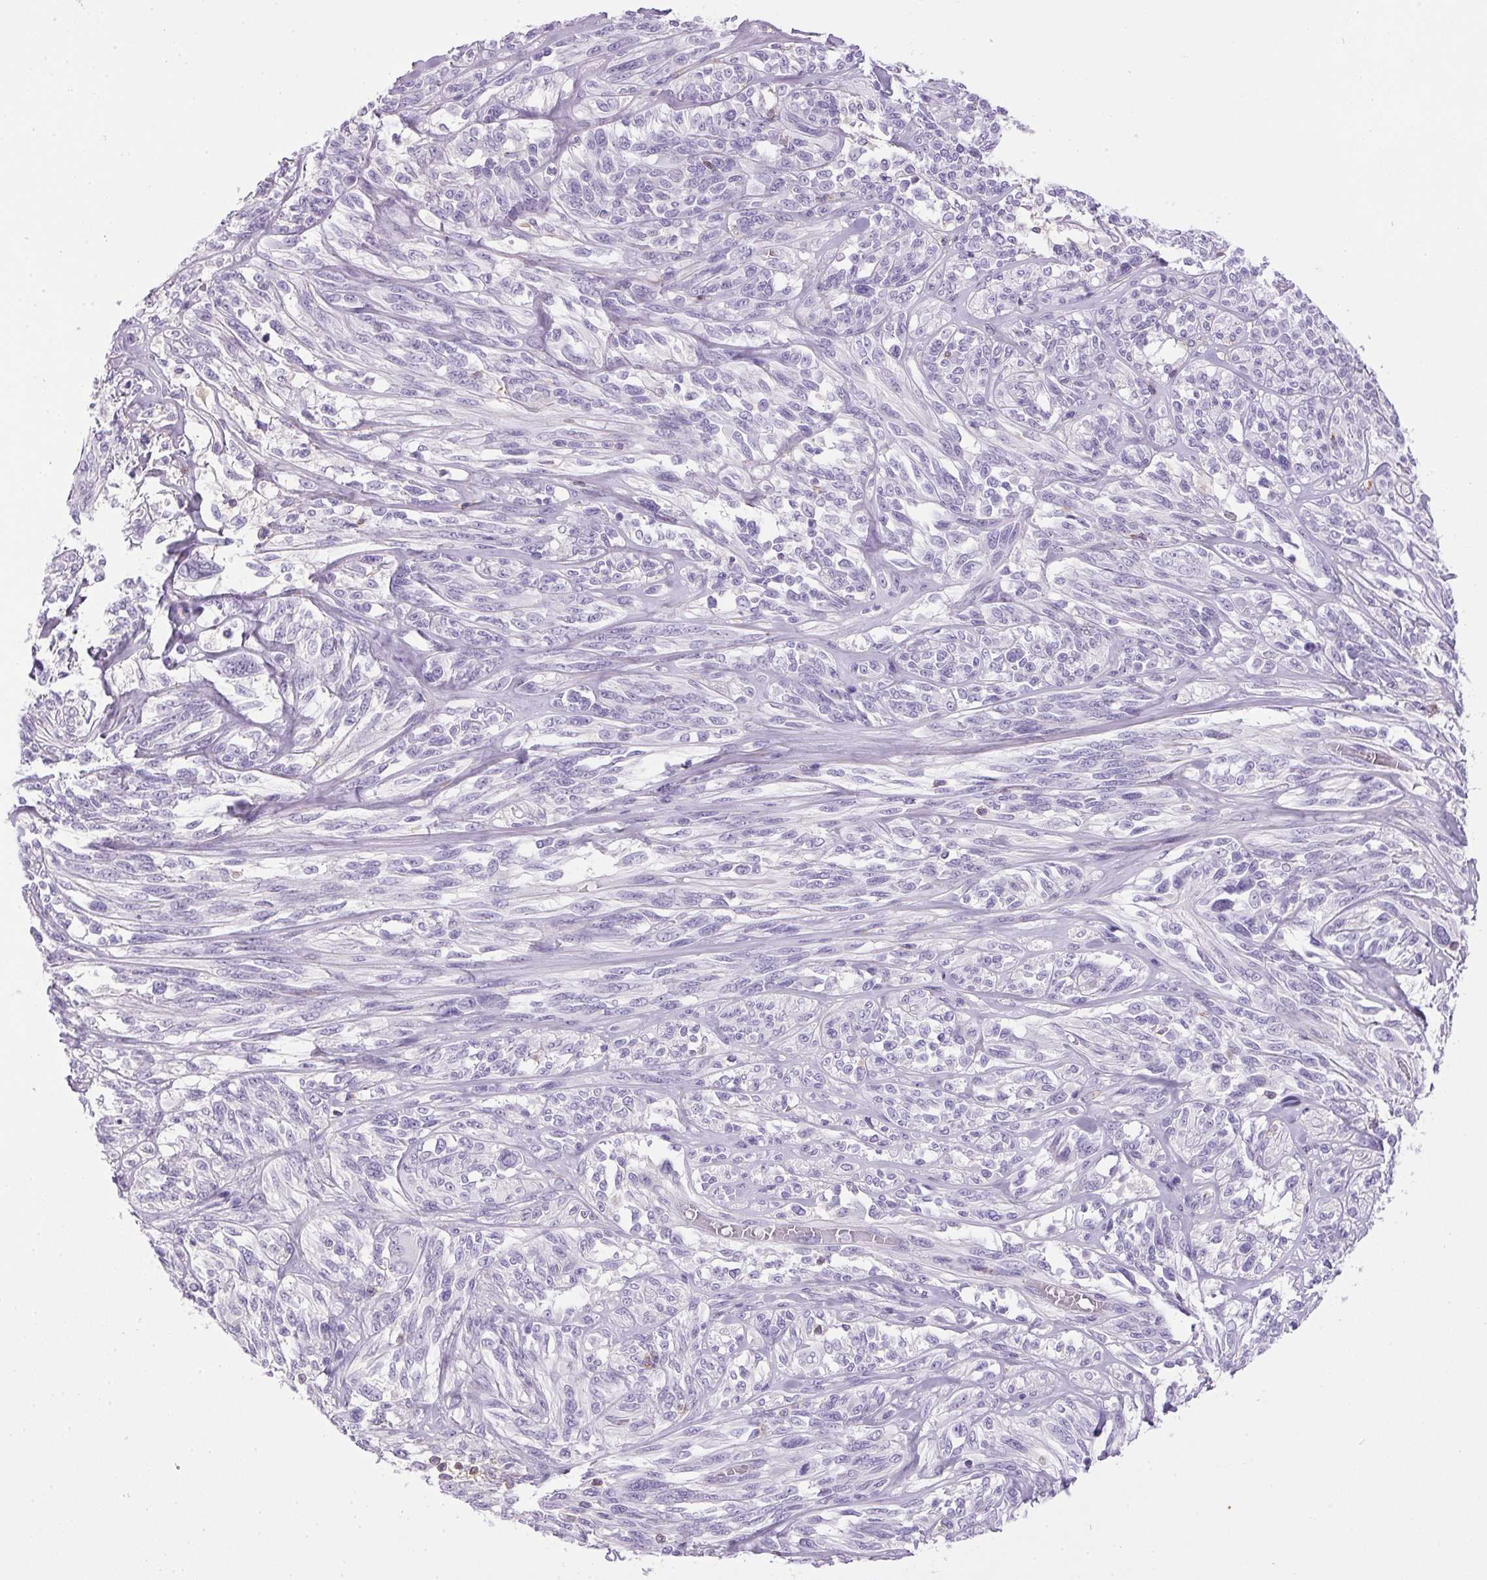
{"staining": {"intensity": "negative", "quantity": "none", "location": "none"}, "tissue": "melanoma", "cell_type": "Tumor cells", "image_type": "cancer", "snomed": [{"axis": "morphology", "description": "Malignant melanoma, NOS"}, {"axis": "topography", "description": "Skin"}], "caption": "Tumor cells are negative for protein expression in human malignant melanoma. The staining is performed using DAB (3,3'-diaminobenzidine) brown chromogen with nuclei counter-stained in using hematoxylin.", "gene": "S100A2", "patient": {"sex": "female", "age": 91}}